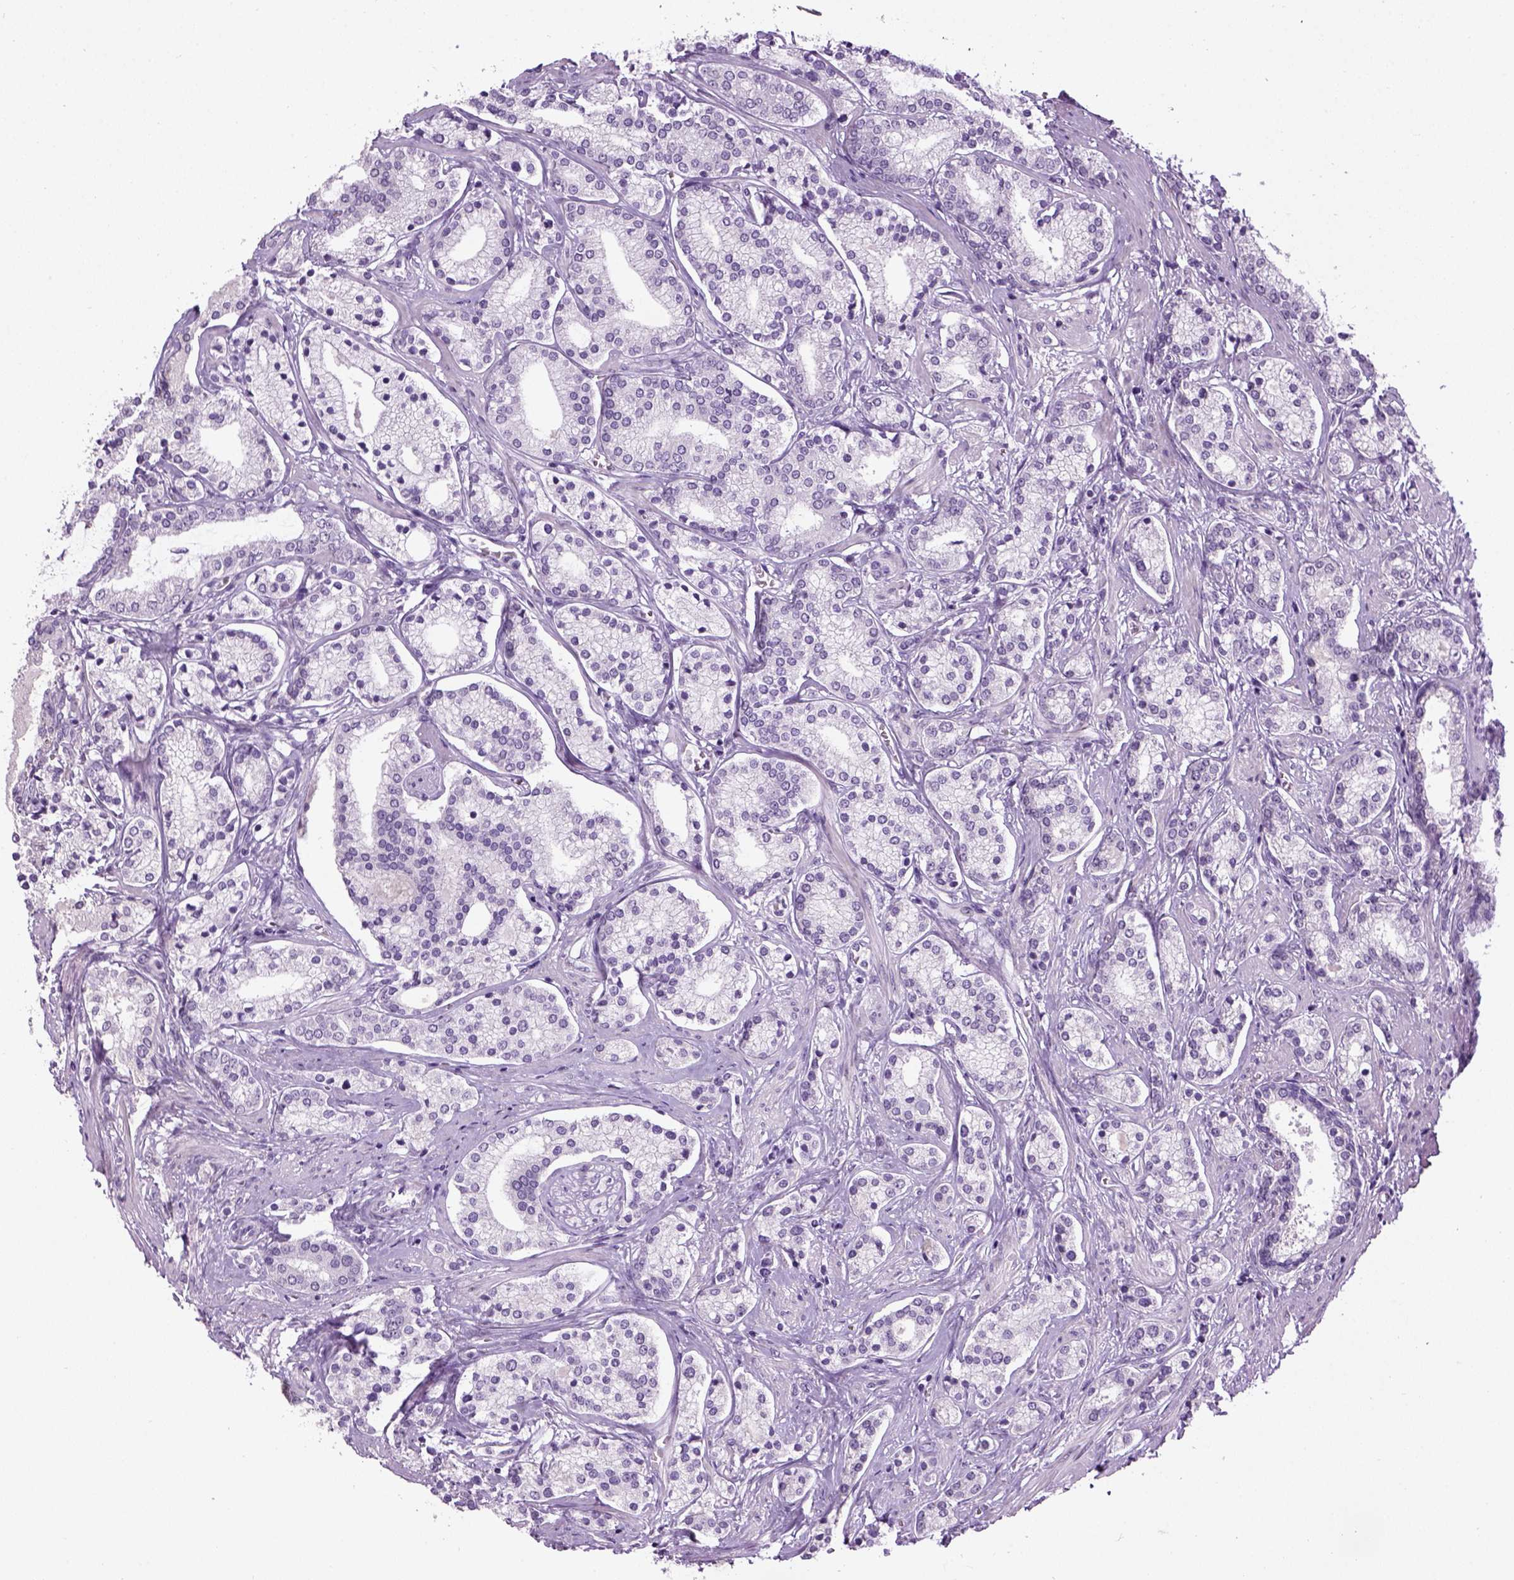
{"staining": {"intensity": "negative", "quantity": "none", "location": "none"}, "tissue": "prostate cancer", "cell_type": "Tumor cells", "image_type": "cancer", "snomed": [{"axis": "morphology", "description": "Adenocarcinoma, High grade"}, {"axis": "topography", "description": "Prostate"}], "caption": "IHC photomicrograph of human prostate adenocarcinoma (high-grade) stained for a protein (brown), which shows no staining in tumor cells. (DAB IHC, high magnification).", "gene": "GABRB2", "patient": {"sex": "male", "age": 58}}